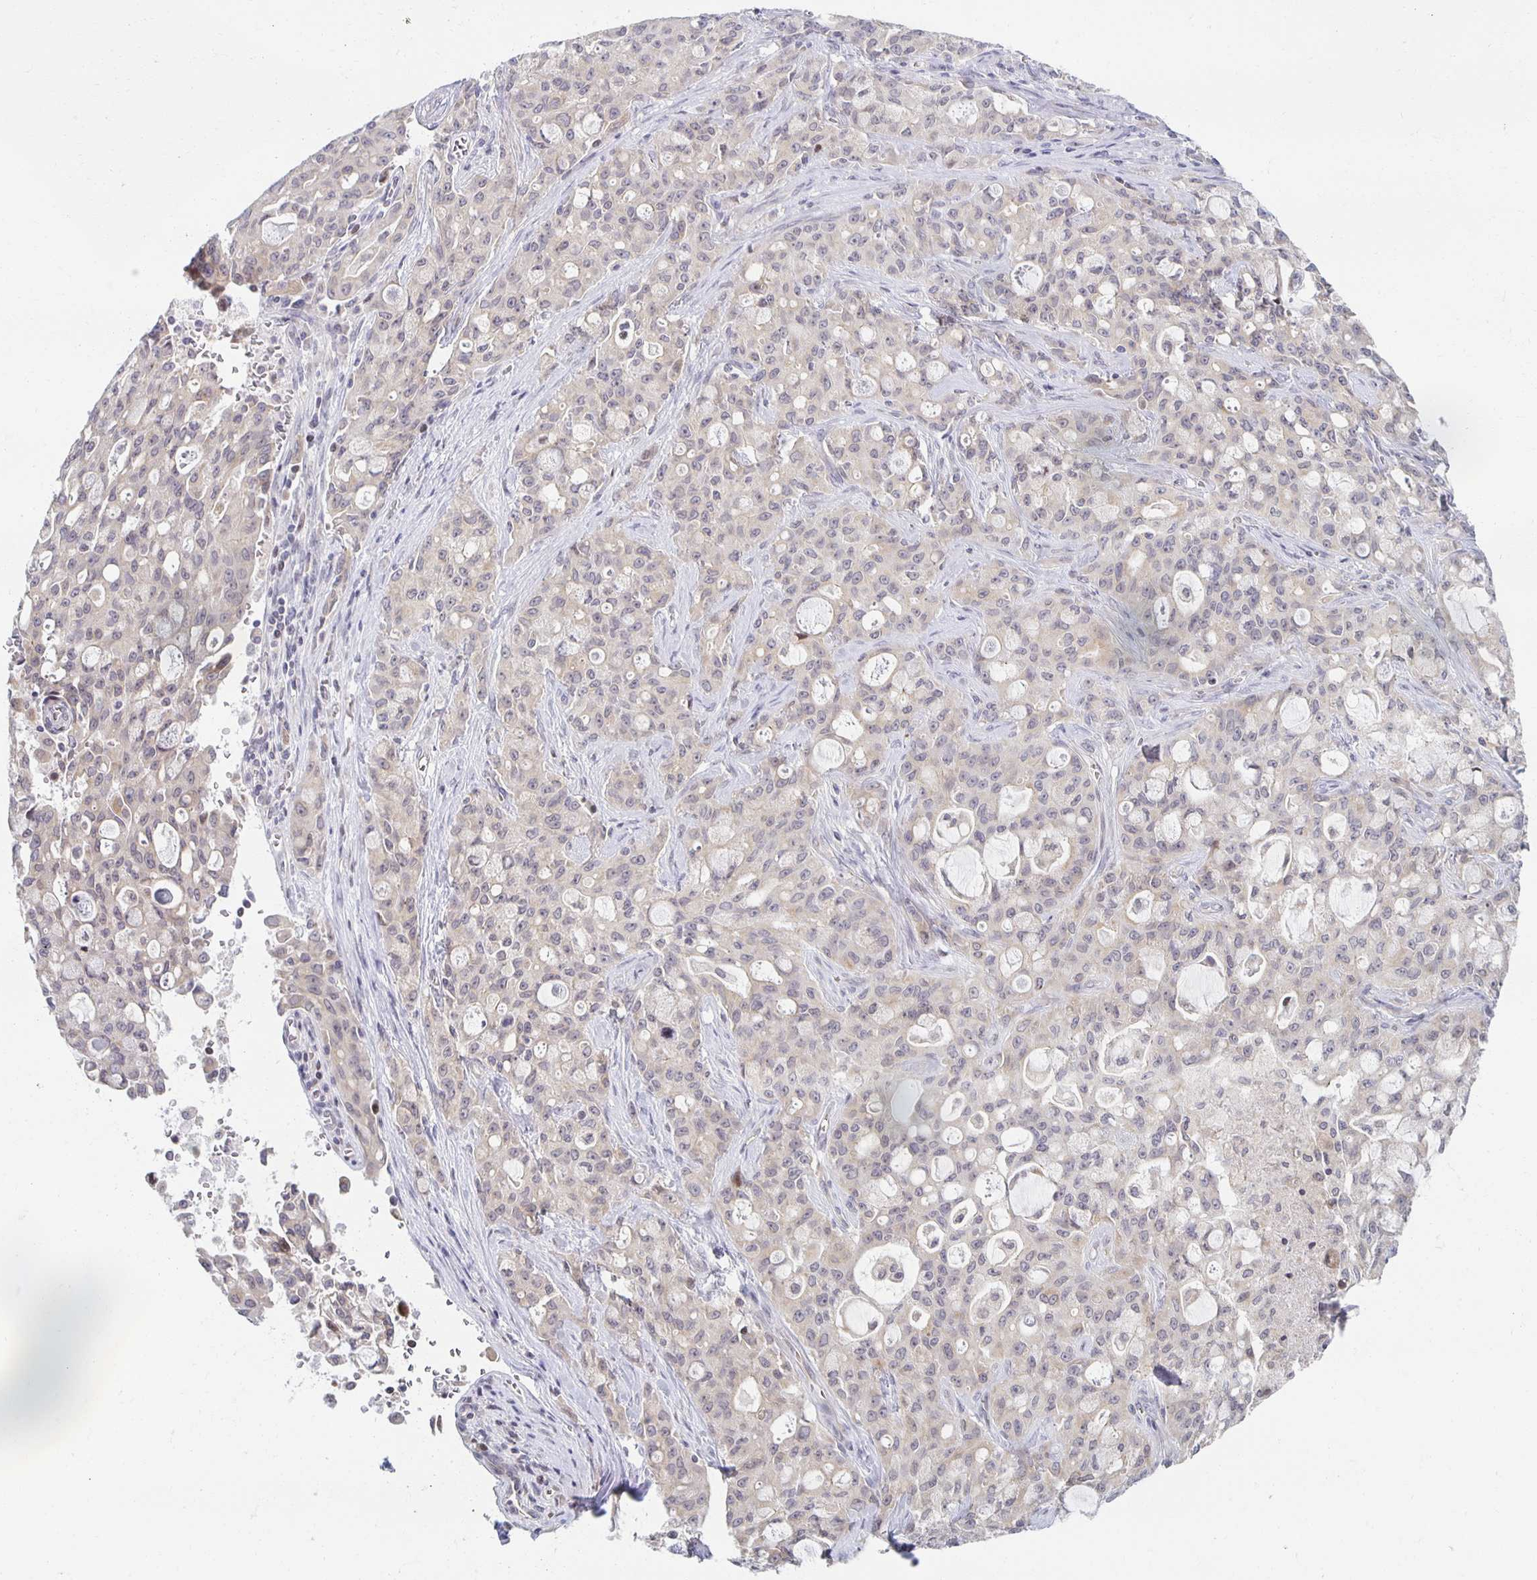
{"staining": {"intensity": "weak", "quantity": "<25%", "location": "cytoplasmic/membranous"}, "tissue": "lung cancer", "cell_type": "Tumor cells", "image_type": "cancer", "snomed": [{"axis": "morphology", "description": "Adenocarcinoma, NOS"}, {"axis": "topography", "description": "Lung"}], "caption": "Immunohistochemical staining of lung adenocarcinoma reveals no significant positivity in tumor cells.", "gene": "HCFC1R1", "patient": {"sex": "female", "age": 44}}